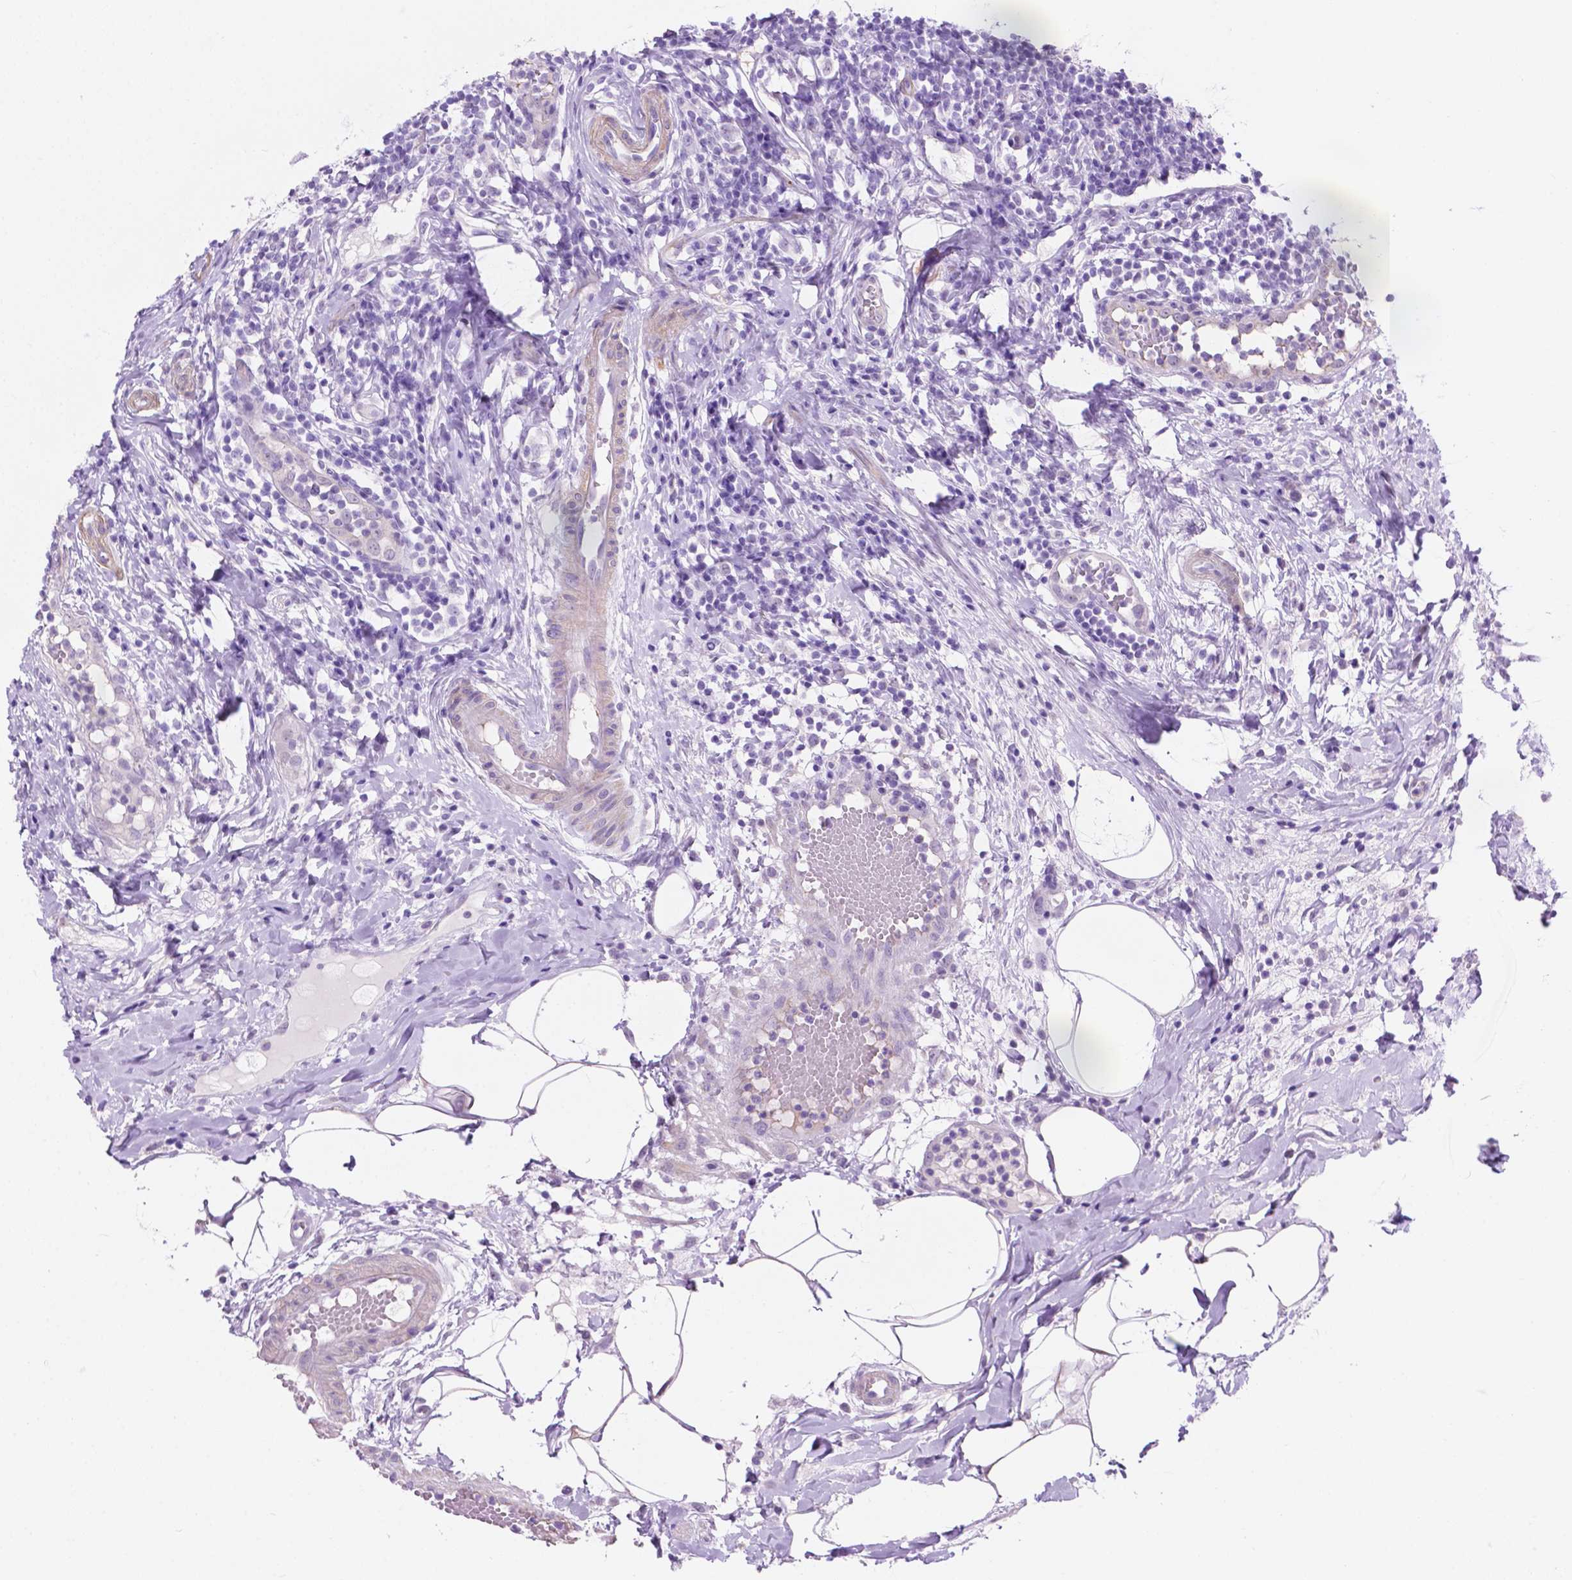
{"staining": {"intensity": "strong", "quantity": ">75%", "location": "cytoplasmic/membranous"}, "tissue": "appendix", "cell_type": "Glandular cells", "image_type": "normal", "snomed": [{"axis": "morphology", "description": "Normal tissue, NOS"}, {"axis": "morphology", "description": "Inflammation, NOS"}, {"axis": "topography", "description": "Appendix"}], "caption": "IHC histopathology image of normal appendix: human appendix stained using immunohistochemistry demonstrates high levels of strong protein expression localized specifically in the cytoplasmic/membranous of glandular cells, appearing as a cytoplasmic/membranous brown color.", "gene": "ACY3", "patient": {"sex": "male", "age": 16}}